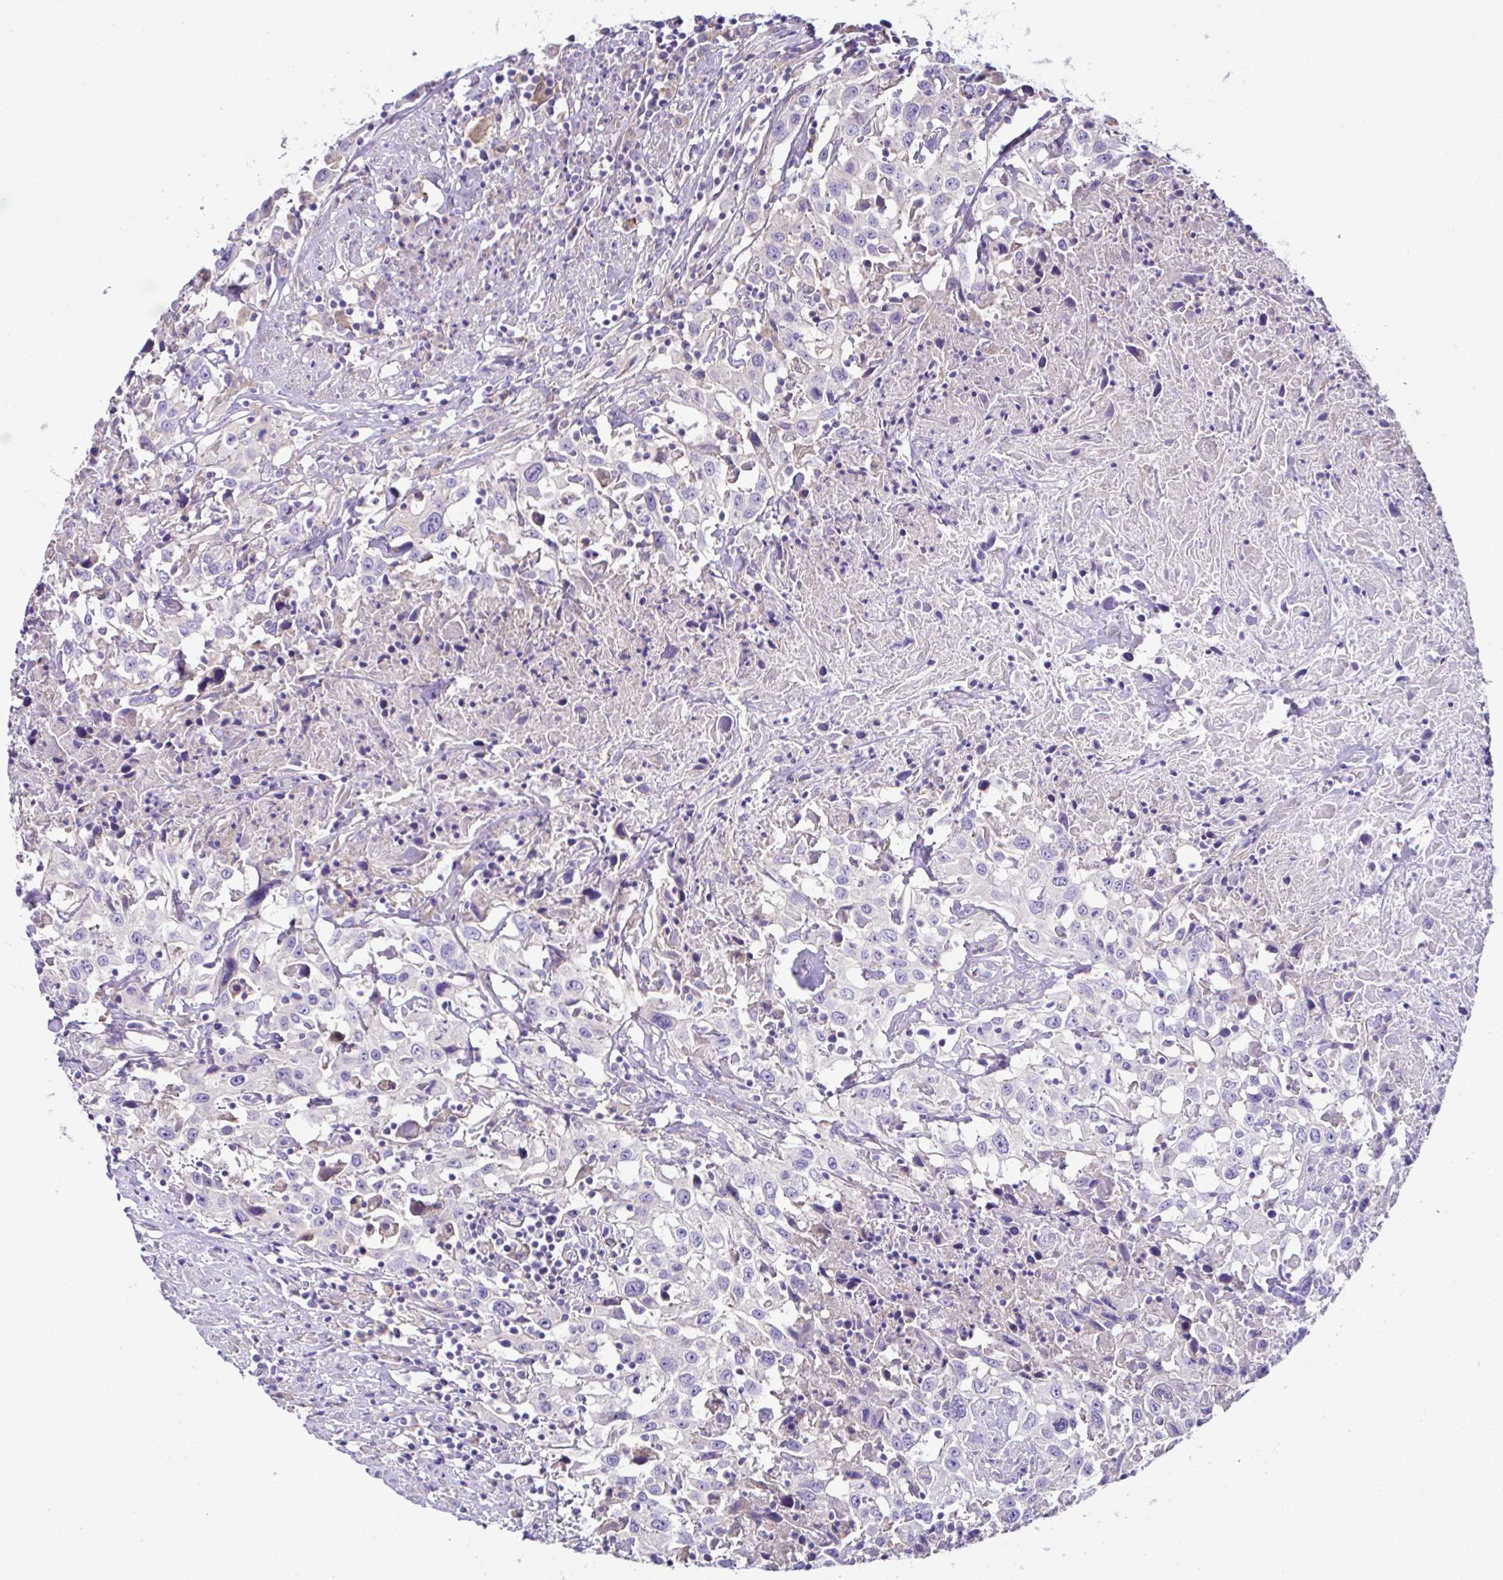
{"staining": {"intensity": "negative", "quantity": "none", "location": "none"}, "tissue": "urothelial cancer", "cell_type": "Tumor cells", "image_type": "cancer", "snomed": [{"axis": "morphology", "description": "Urothelial carcinoma, High grade"}, {"axis": "topography", "description": "Urinary bladder"}], "caption": "High-grade urothelial carcinoma was stained to show a protein in brown. There is no significant expression in tumor cells.", "gene": "OR4P4", "patient": {"sex": "male", "age": 61}}